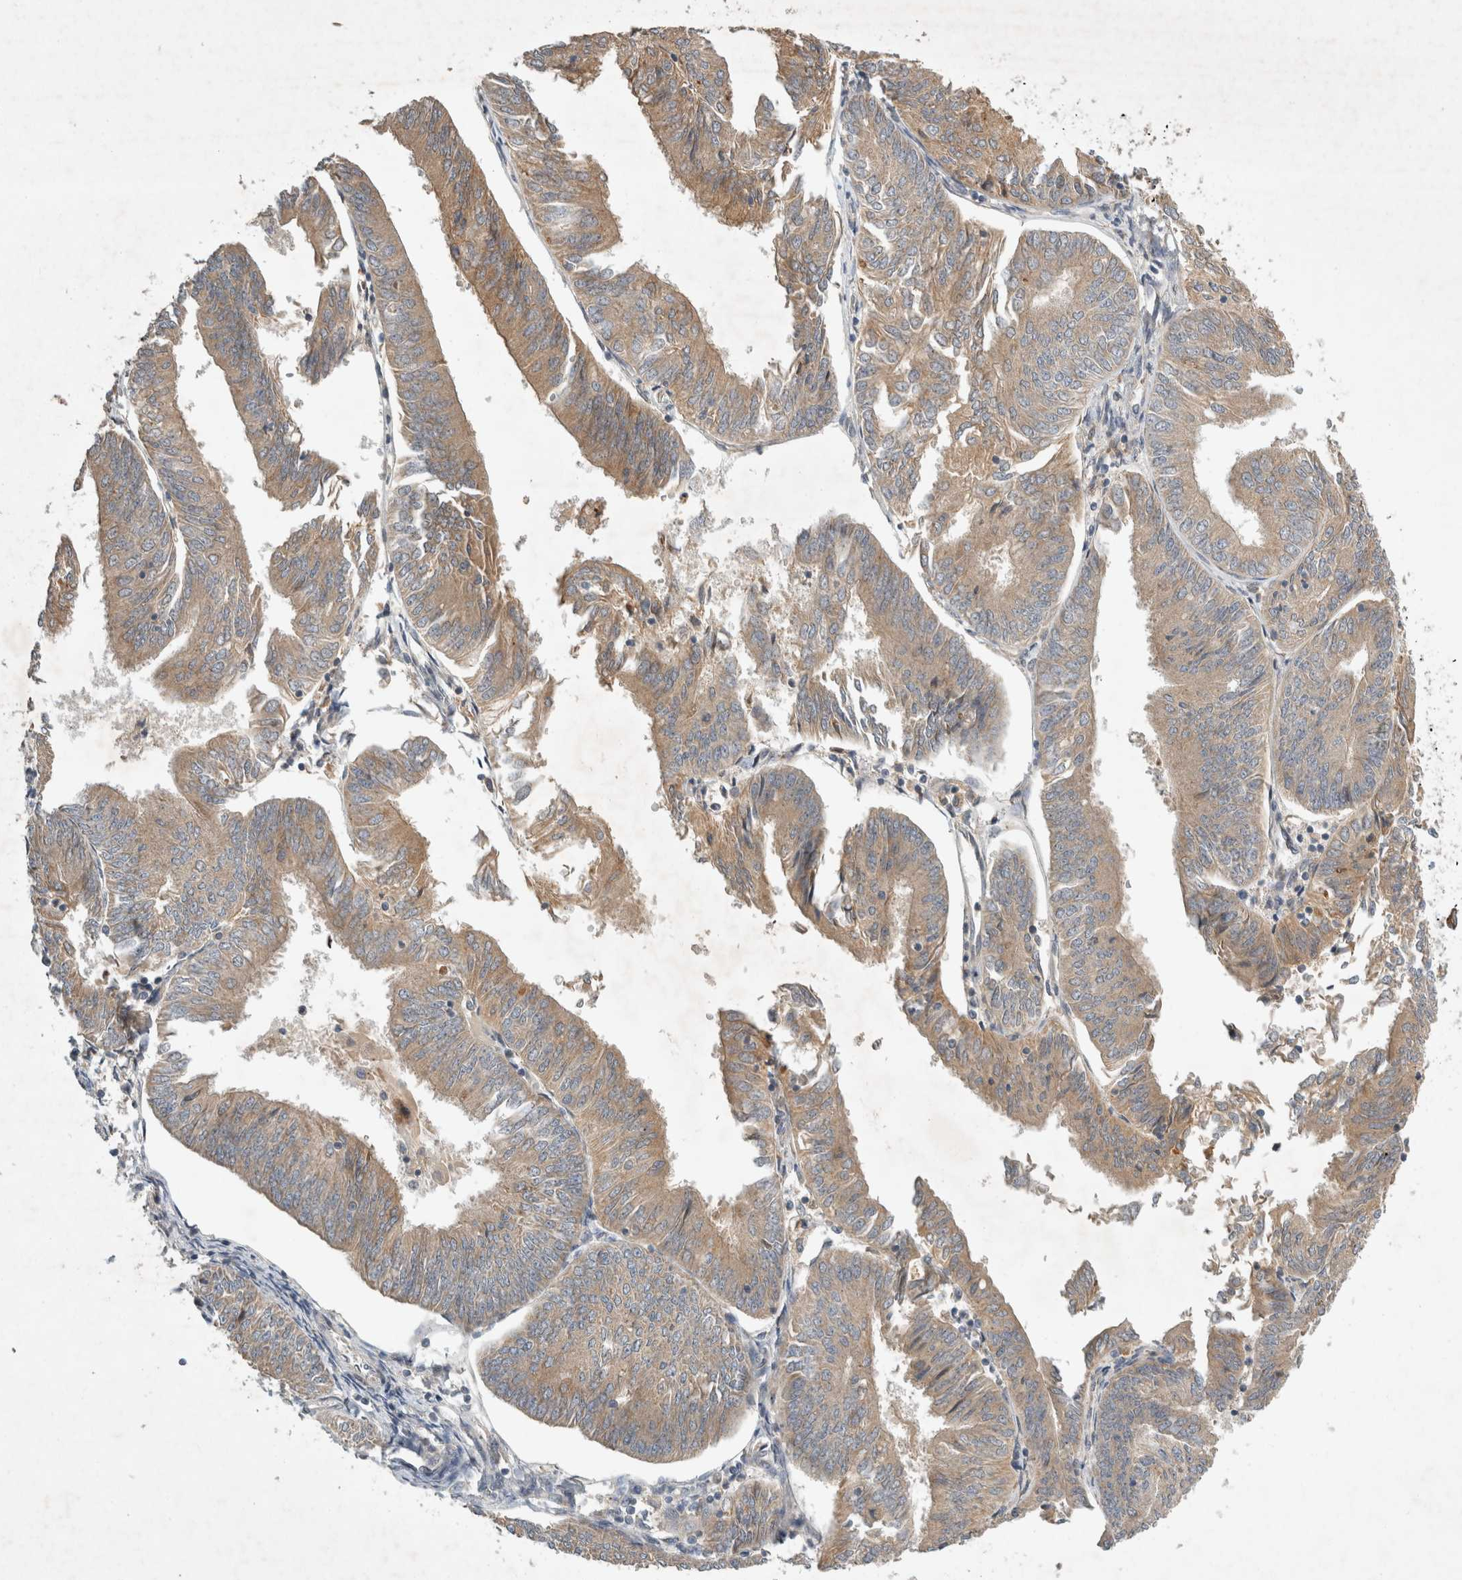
{"staining": {"intensity": "weak", "quantity": ">75%", "location": "cytoplasmic/membranous"}, "tissue": "endometrial cancer", "cell_type": "Tumor cells", "image_type": "cancer", "snomed": [{"axis": "morphology", "description": "Adenocarcinoma, NOS"}, {"axis": "topography", "description": "Endometrium"}], "caption": "This is an image of IHC staining of adenocarcinoma (endometrial), which shows weak expression in the cytoplasmic/membranous of tumor cells.", "gene": "ARMC9", "patient": {"sex": "female", "age": 58}}